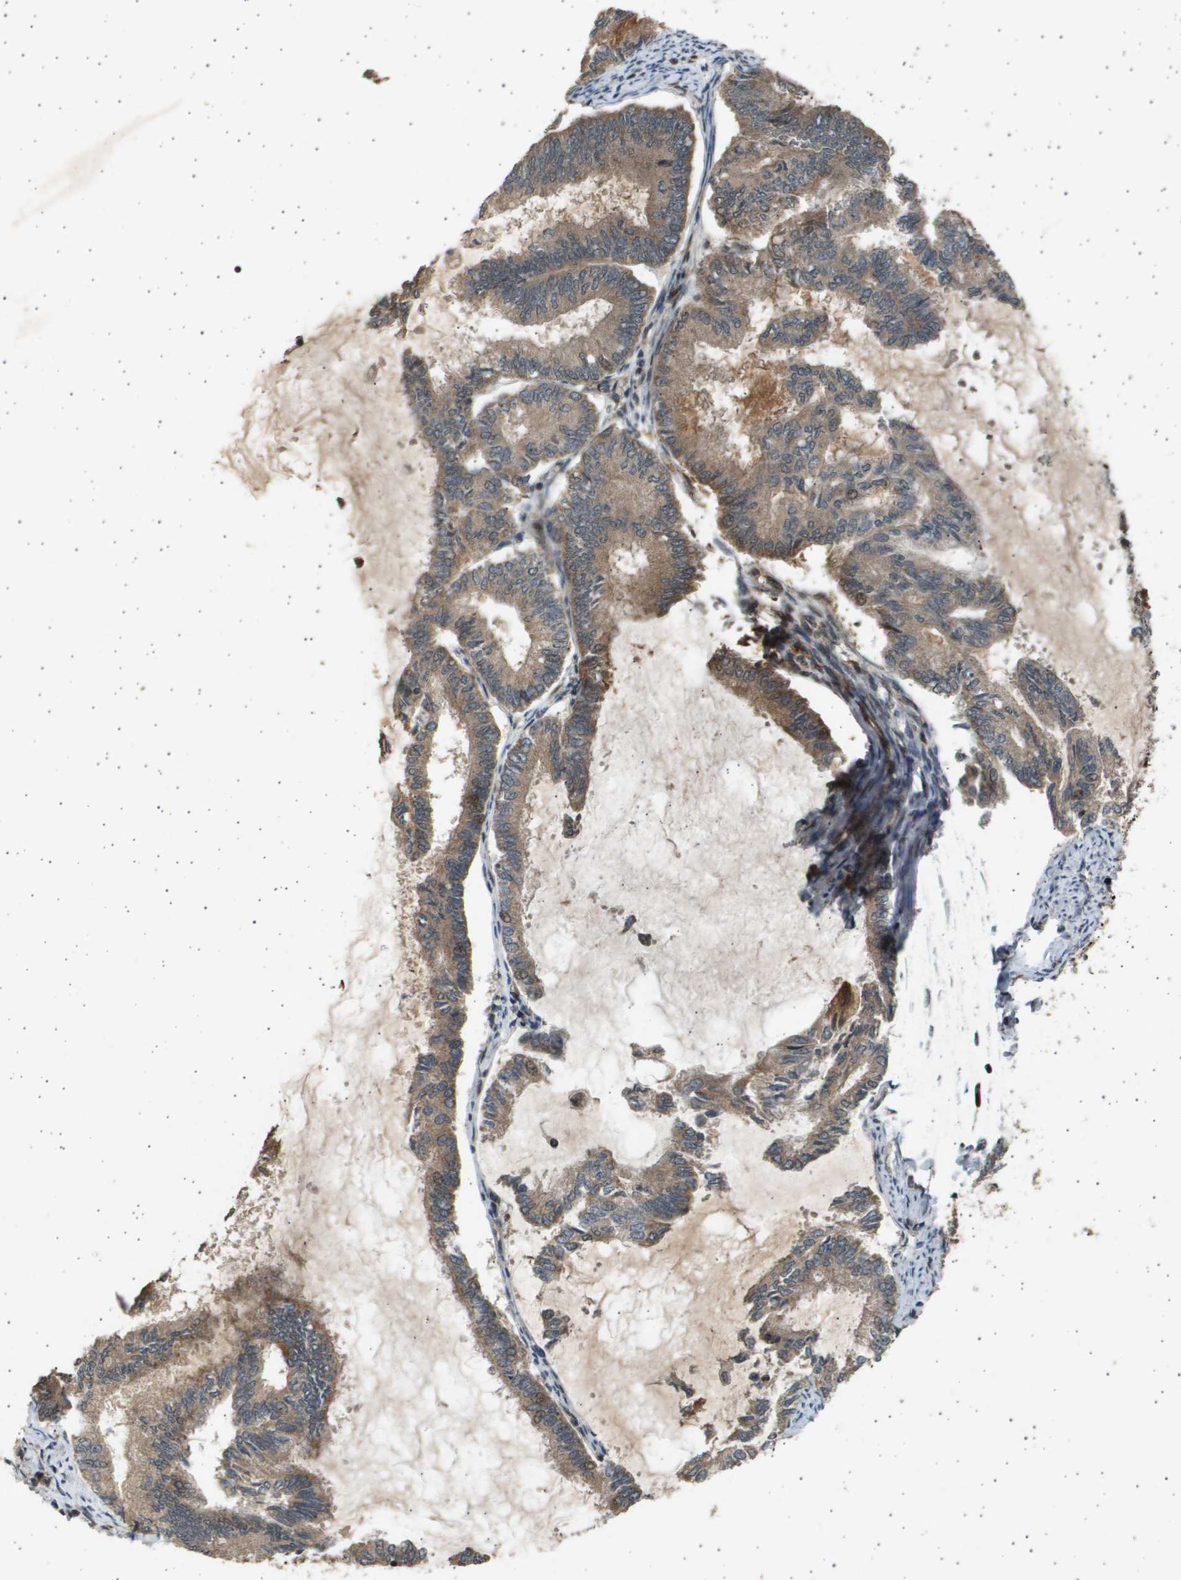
{"staining": {"intensity": "moderate", "quantity": ">75%", "location": "cytoplasmic/membranous"}, "tissue": "endometrial cancer", "cell_type": "Tumor cells", "image_type": "cancer", "snomed": [{"axis": "morphology", "description": "Adenocarcinoma, NOS"}, {"axis": "topography", "description": "Endometrium"}], "caption": "This micrograph exhibits adenocarcinoma (endometrial) stained with immunohistochemistry to label a protein in brown. The cytoplasmic/membranous of tumor cells show moderate positivity for the protein. Nuclei are counter-stained blue.", "gene": "TNRC6A", "patient": {"sex": "female", "age": 86}}